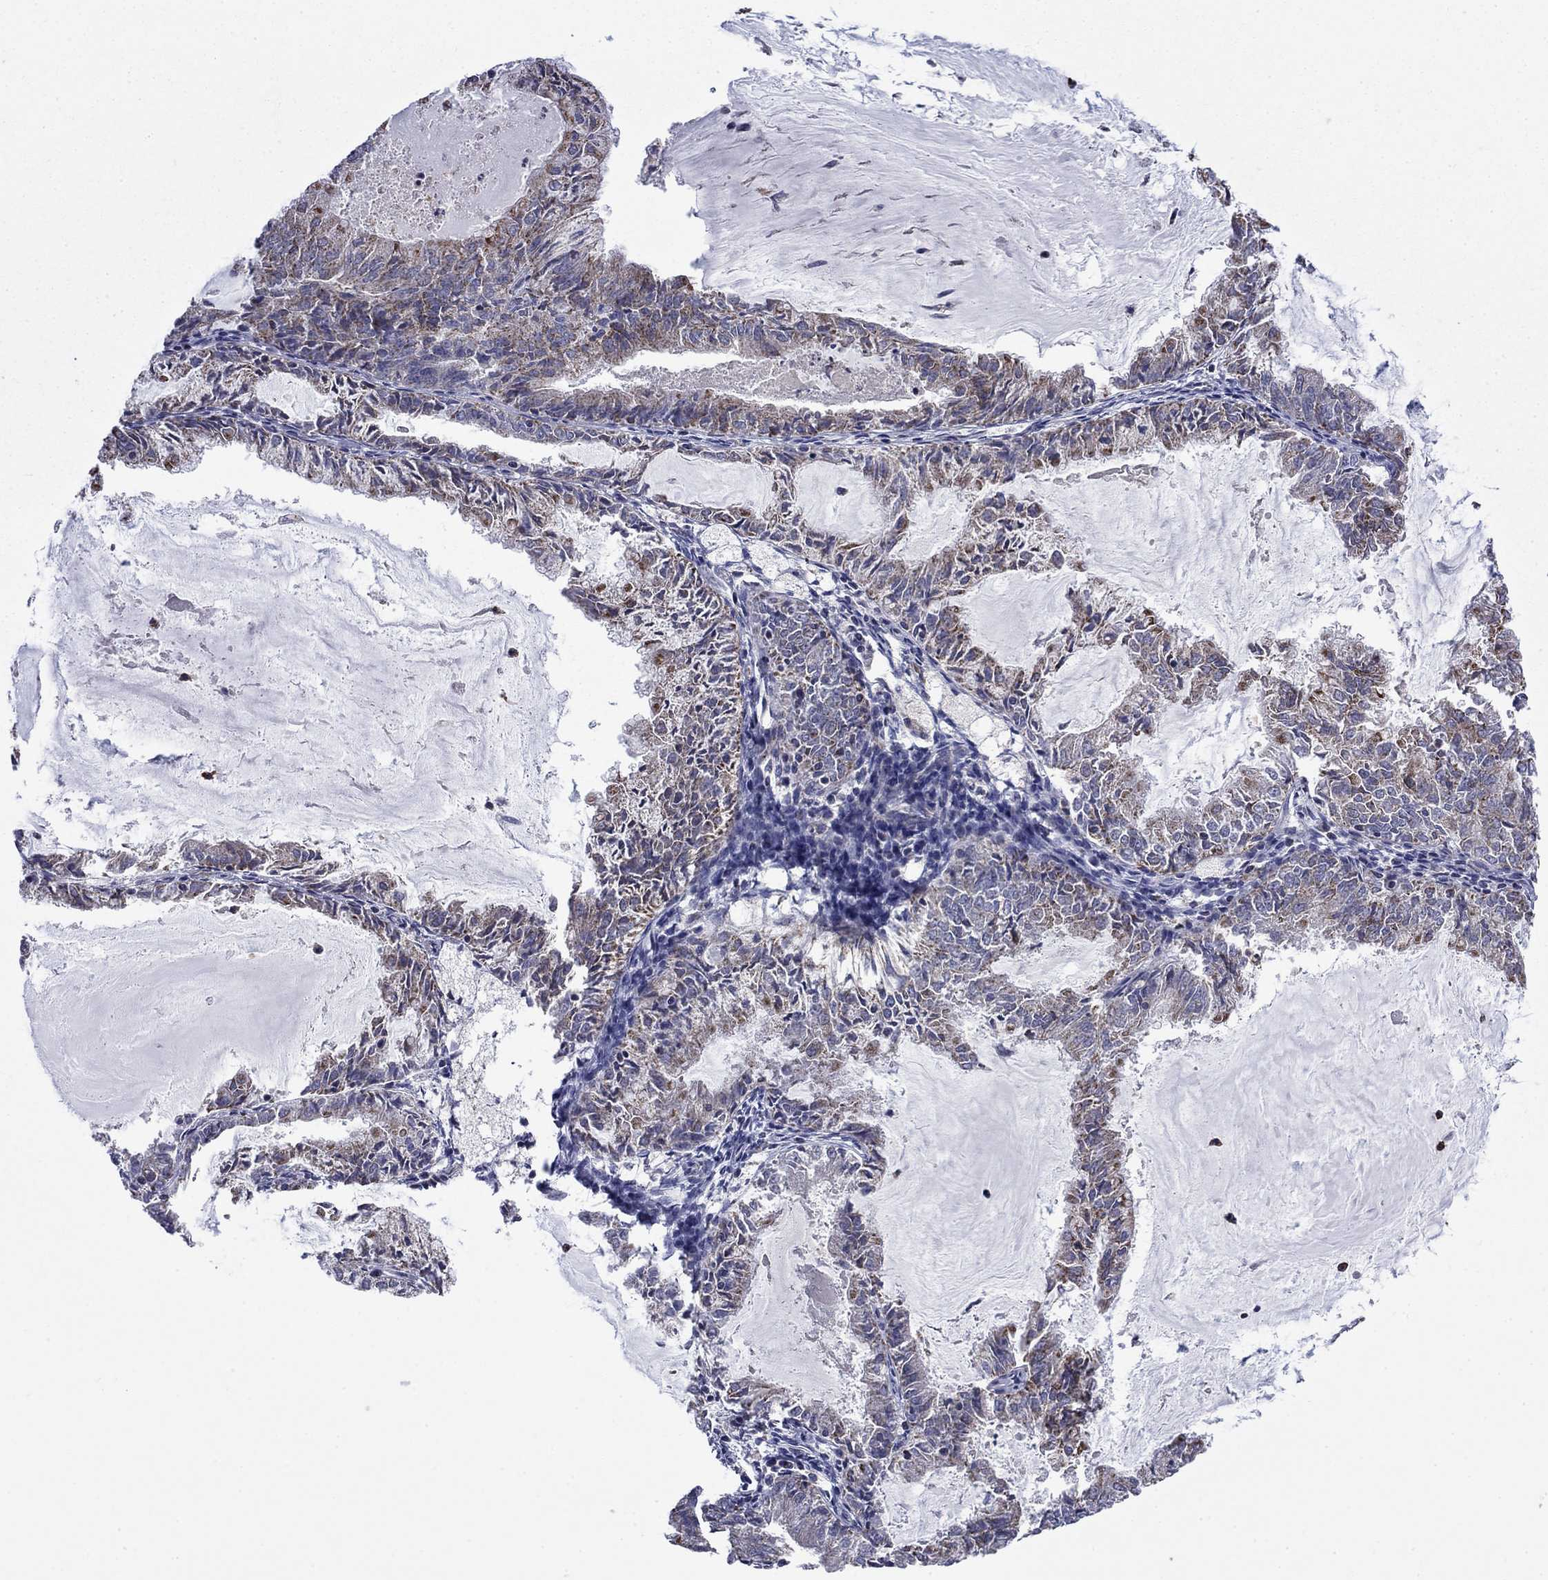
{"staining": {"intensity": "moderate", "quantity": "<25%", "location": "cytoplasmic/membranous"}, "tissue": "endometrial cancer", "cell_type": "Tumor cells", "image_type": "cancer", "snomed": [{"axis": "morphology", "description": "Adenocarcinoma, NOS"}, {"axis": "topography", "description": "Endometrium"}], "caption": "DAB (3,3'-diaminobenzidine) immunohistochemical staining of adenocarcinoma (endometrial) displays moderate cytoplasmic/membranous protein staining in approximately <25% of tumor cells.", "gene": "DOP1B", "patient": {"sex": "female", "age": 57}}